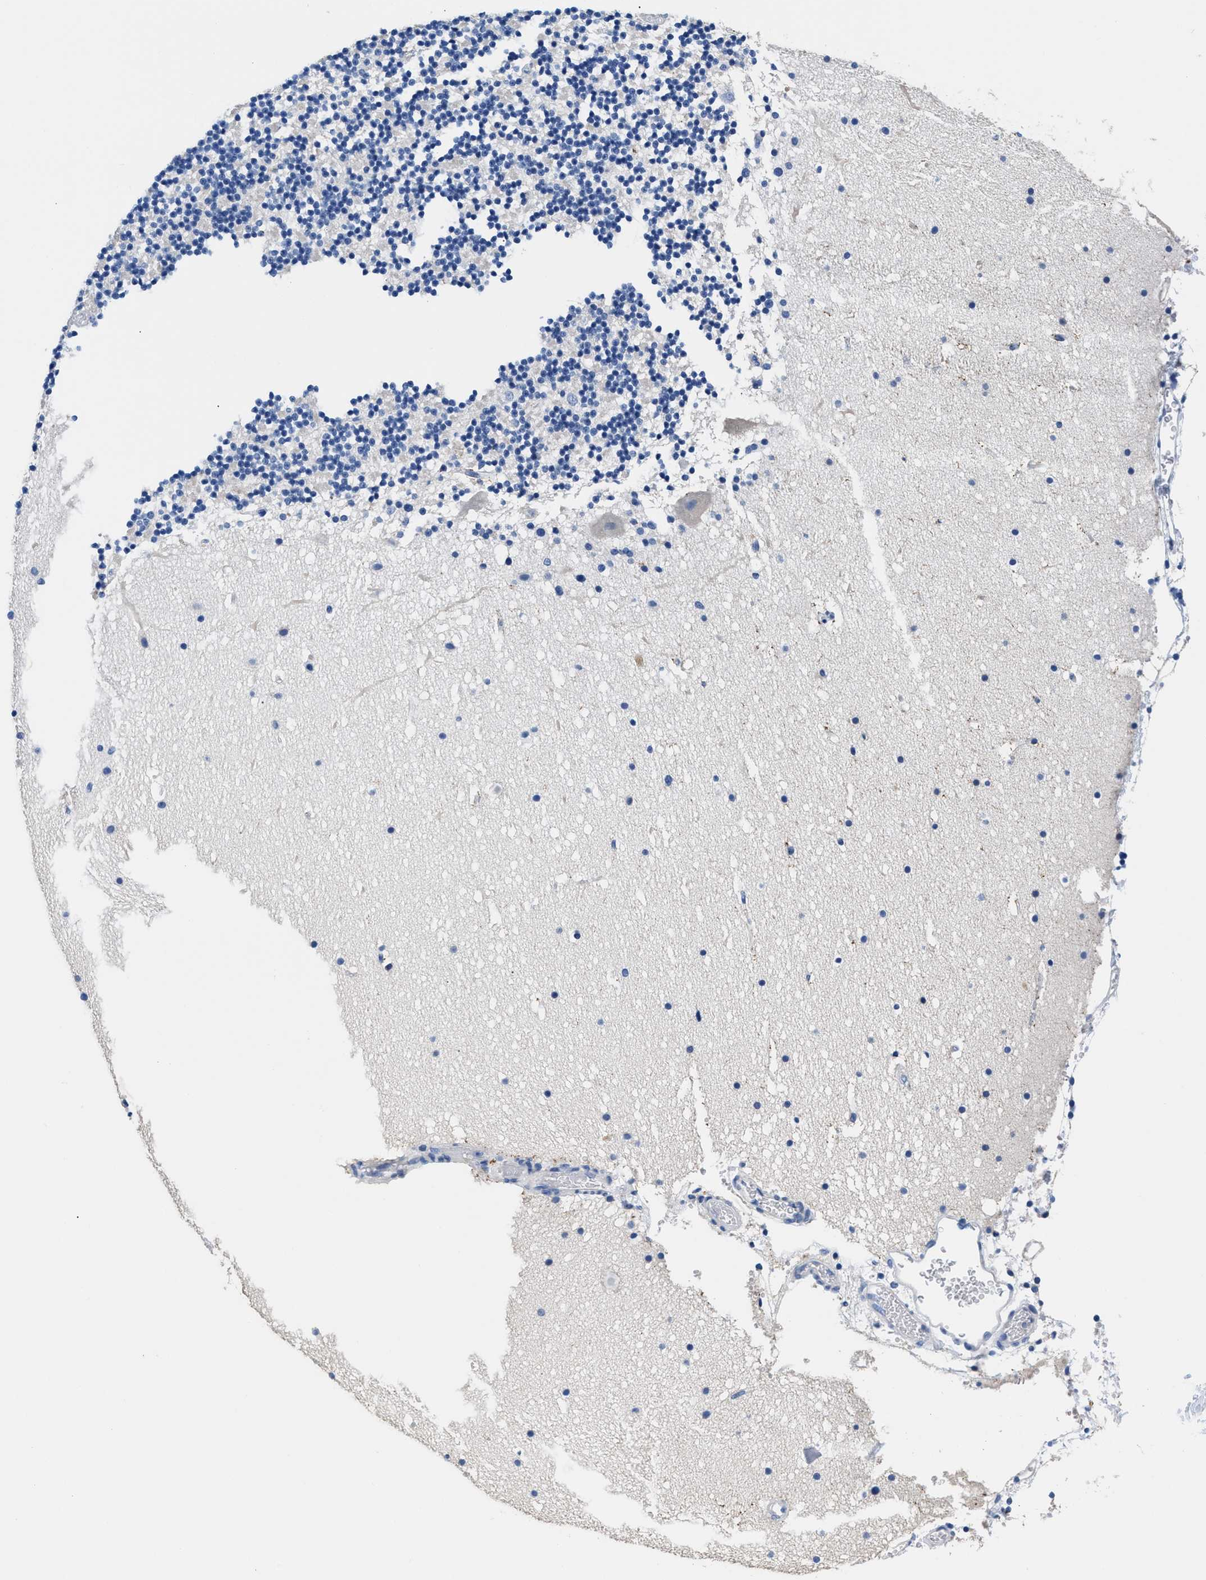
{"staining": {"intensity": "negative", "quantity": "none", "location": "none"}, "tissue": "cerebellum", "cell_type": "Cells in granular layer", "image_type": "normal", "snomed": [{"axis": "morphology", "description": "Normal tissue, NOS"}, {"axis": "topography", "description": "Cerebellum"}], "caption": "An image of cerebellum stained for a protein shows no brown staining in cells in granular layer.", "gene": "SLFN13", "patient": {"sex": "male", "age": 57}}